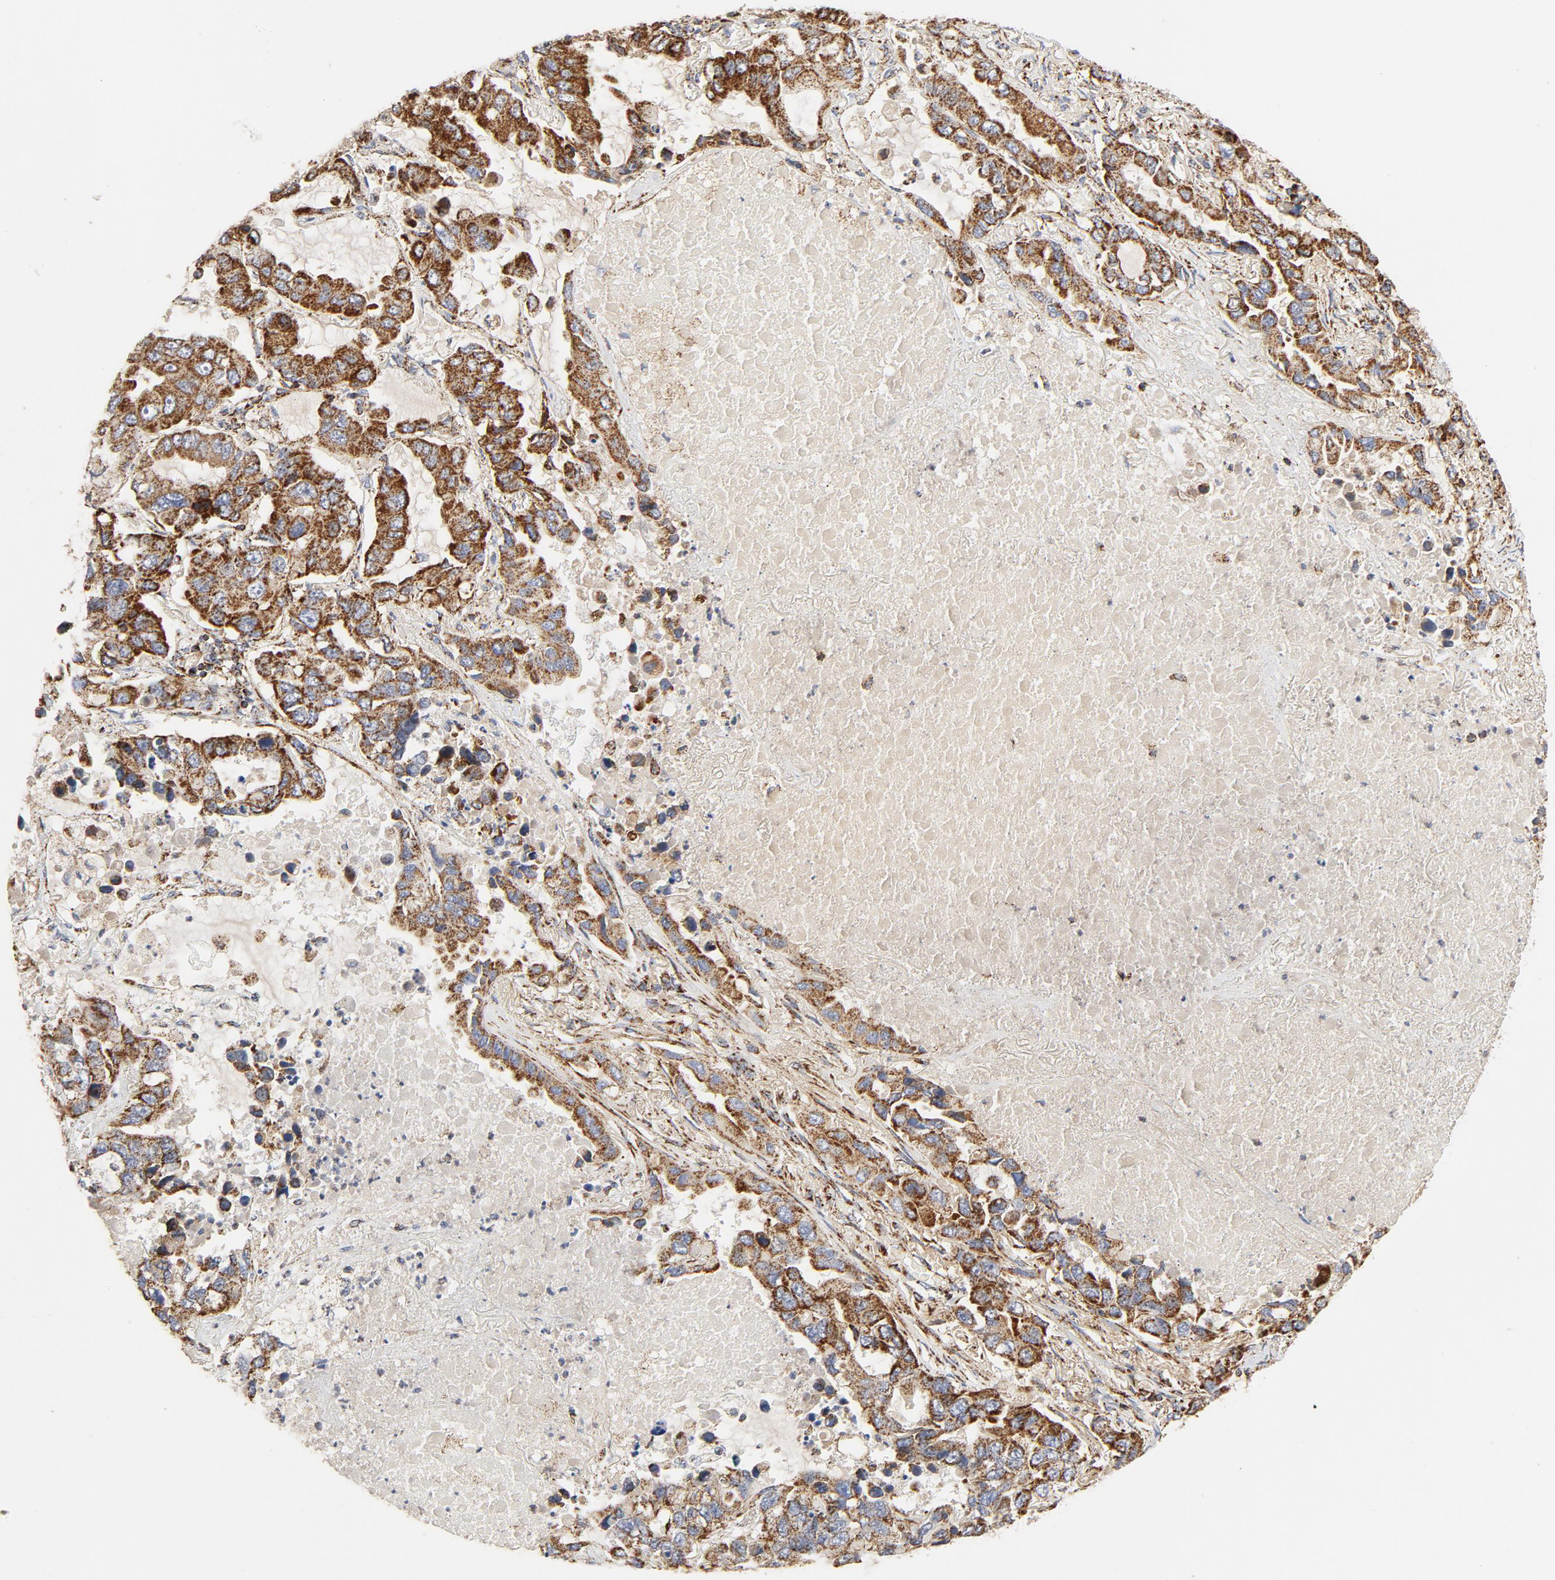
{"staining": {"intensity": "strong", "quantity": ">75%", "location": "cytoplasmic/membranous"}, "tissue": "lung cancer", "cell_type": "Tumor cells", "image_type": "cancer", "snomed": [{"axis": "morphology", "description": "Adenocarcinoma, NOS"}, {"axis": "topography", "description": "Lung"}], "caption": "About >75% of tumor cells in human lung cancer (adenocarcinoma) display strong cytoplasmic/membranous protein staining as visualized by brown immunohistochemical staining.", "gene": "PCNX4", "patient": {"sex": "male", "age": 64}}